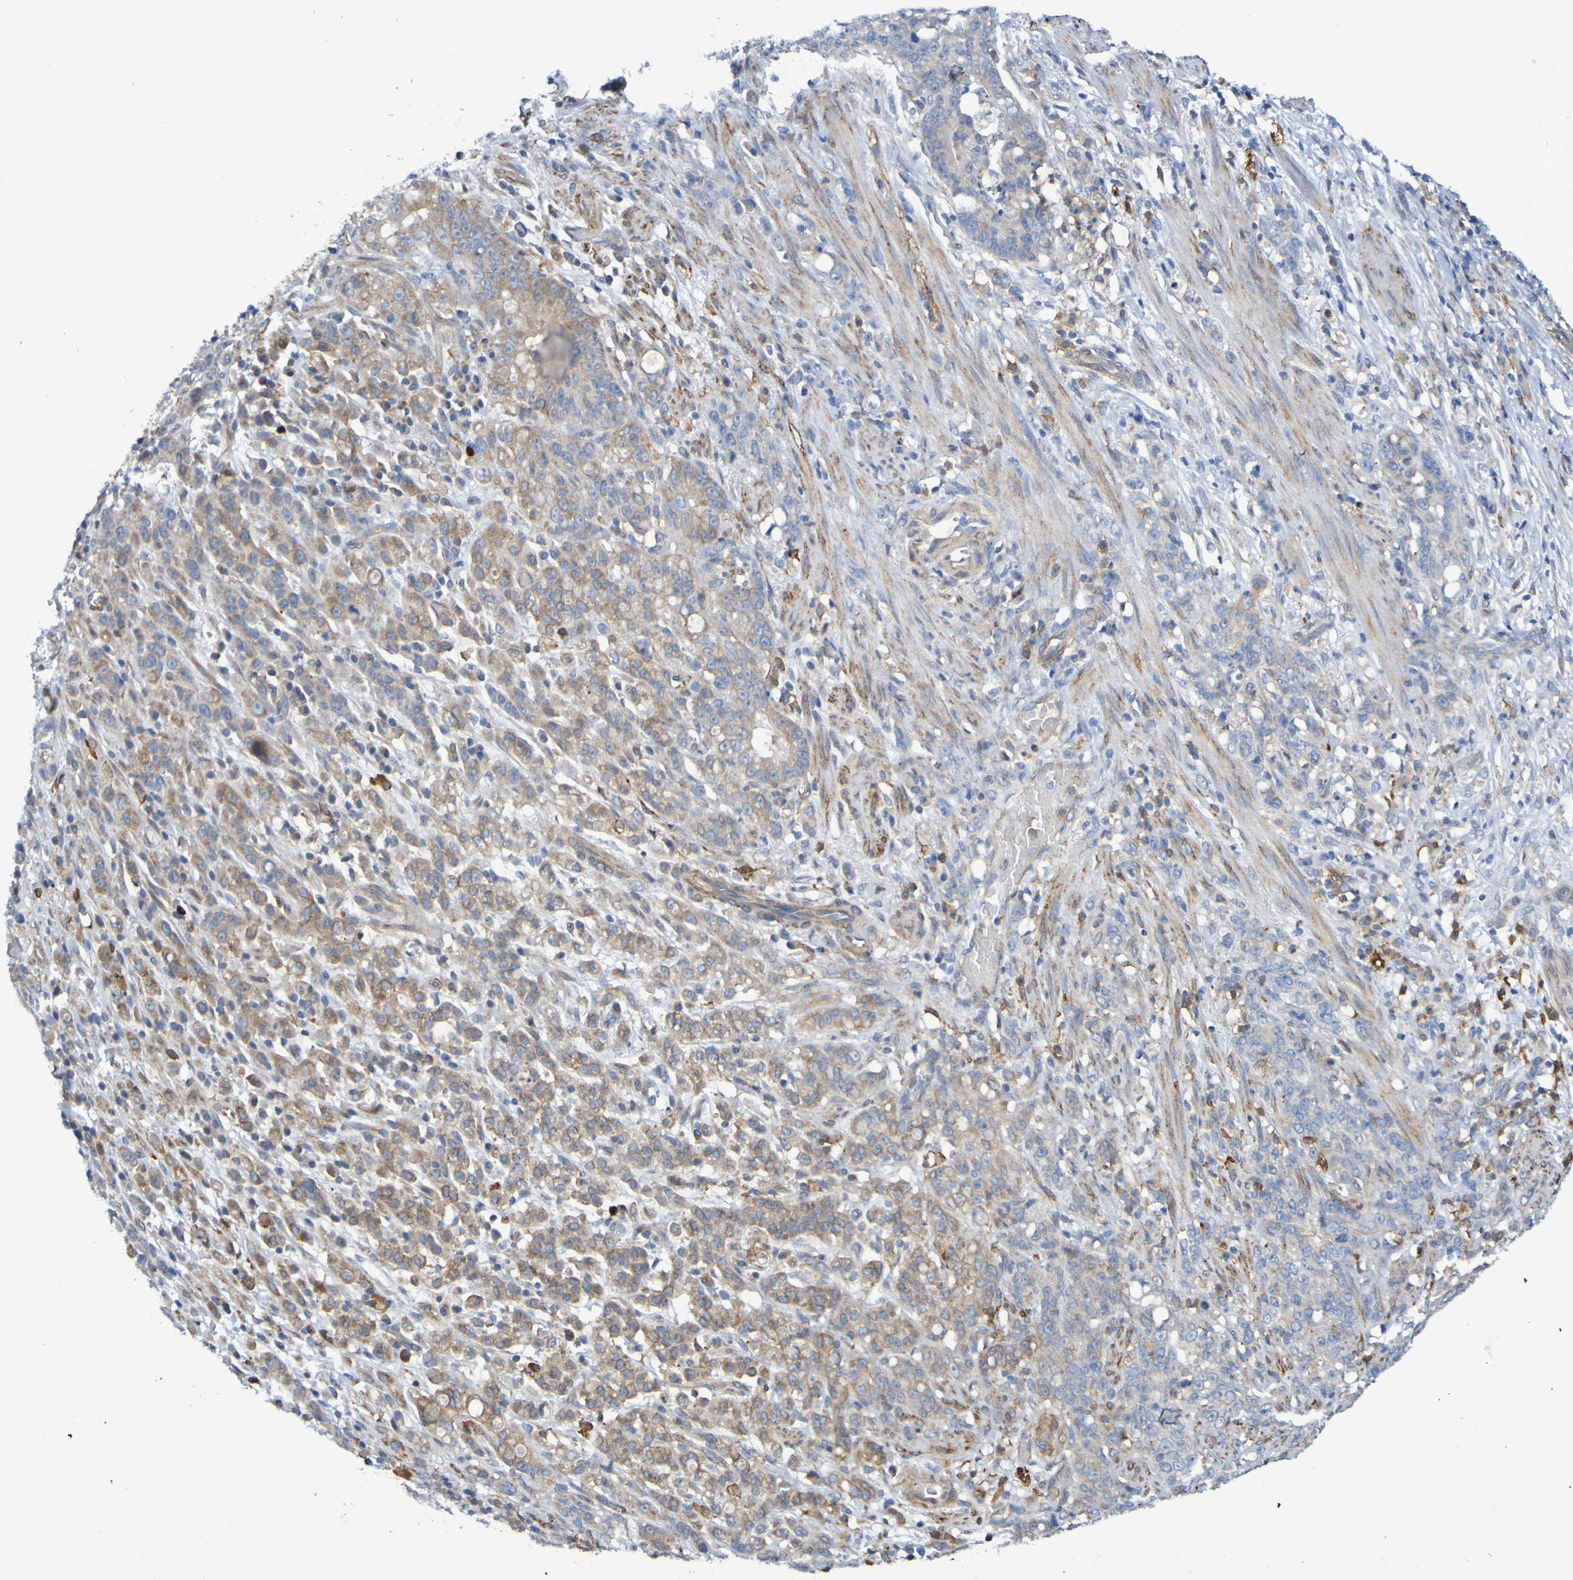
{"staining": {"intensity": "weak", "quantity": ">75%", "location": "cytoplasmic/membranous"}, "tissue": "stomach cancer", "cell_type": "Tumor cells", "image_type": "cancer", "snomed": [{"axis": "morphology", "description": "Adenocarcinoma, NOS"}, {"axis": "topography", "description": "Stomach, lower"}], "caption": "This is an image of immunohistochemistry staining of stomach cancer (adenocarcinoma), which shows weak expression in the cytoplasmic/membranous of tumor cells.", "gene": "SCRG1", "patient": {"sex": "male", "age": 88}}